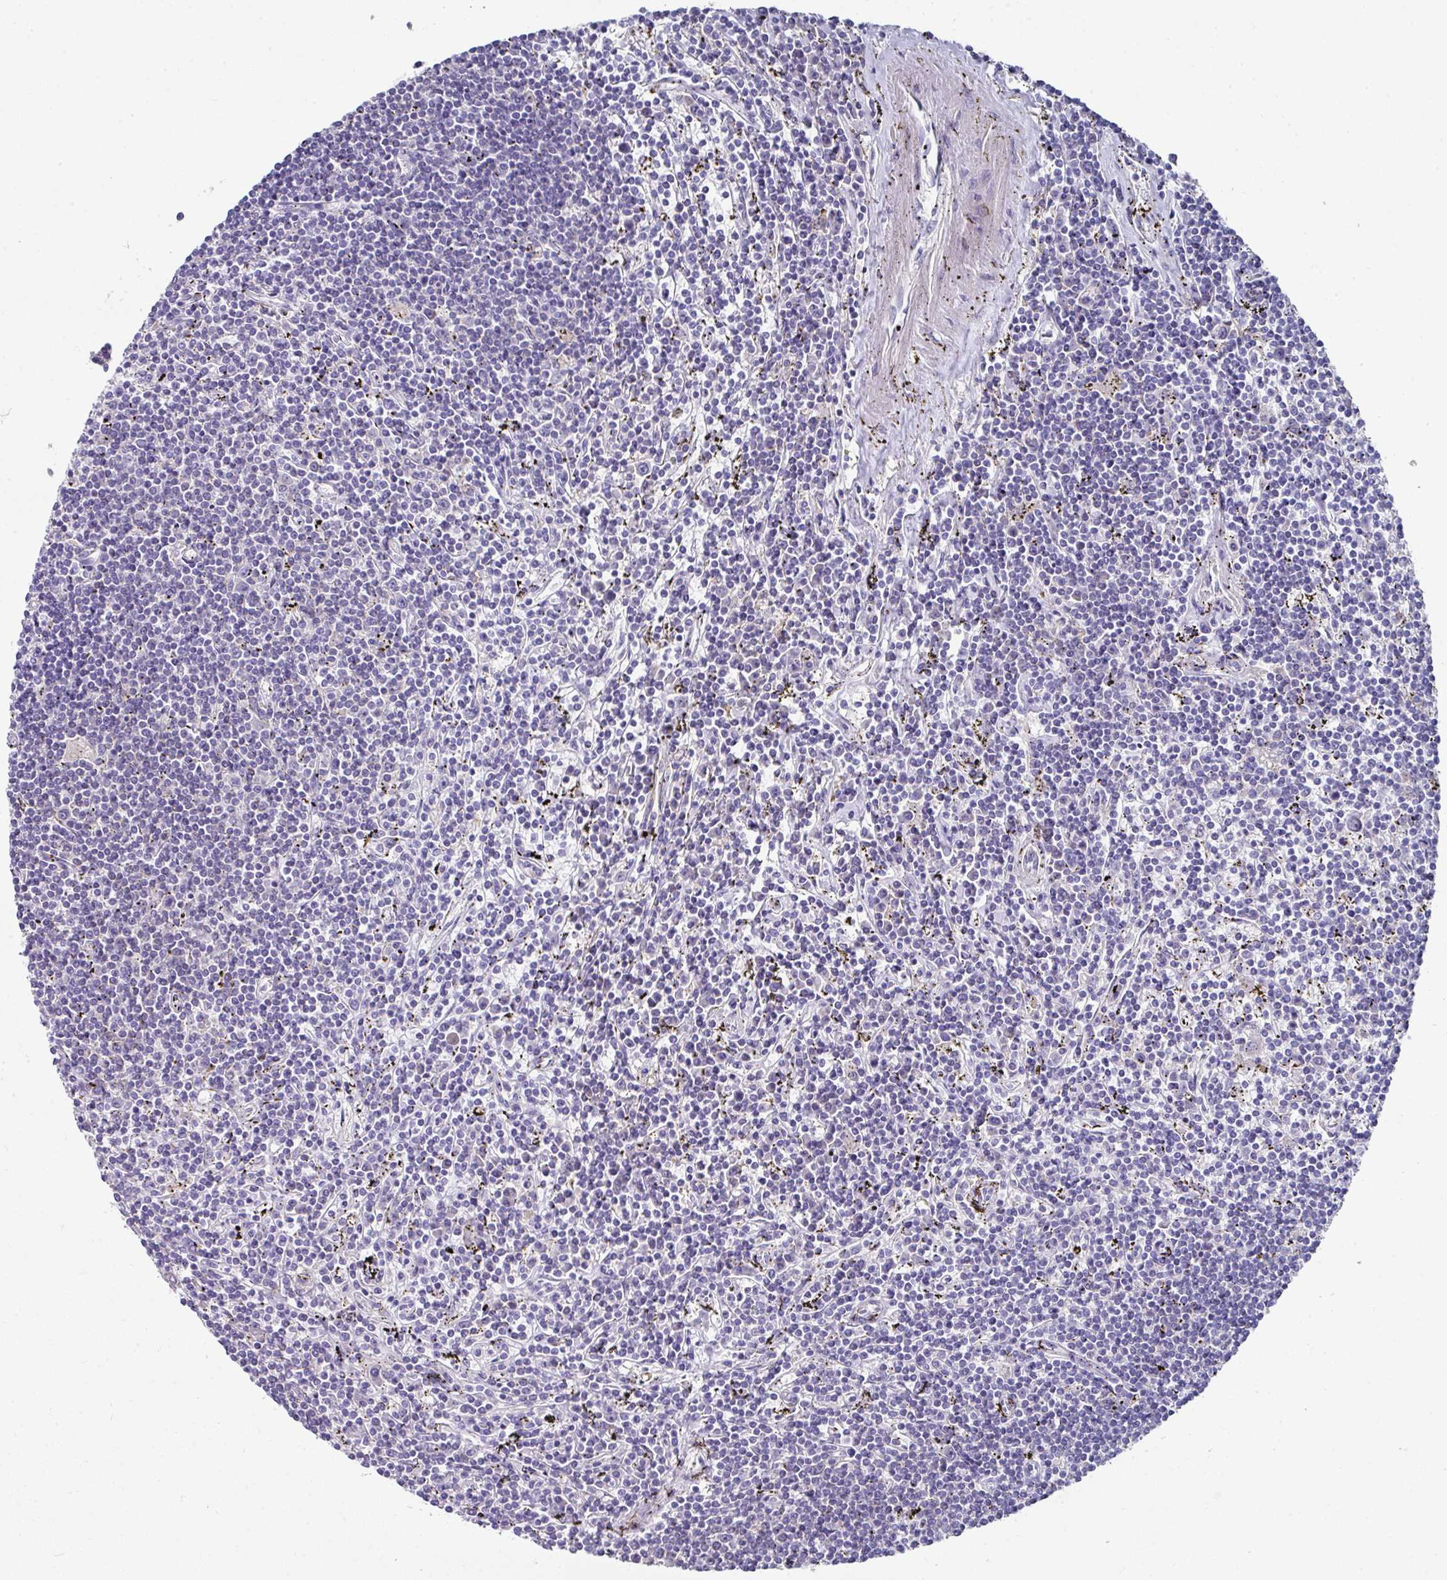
{"staining": {"intensity": "negative", "quantity": "none", "location": "none"}, "tissue": "lymphoma", "cell_type": "Tumor cells", "image_type": "cancer", "snomed": [{"axis": "morphology", "description": "Malignant lymphoma, non-Hodgkin's type, Low grade"}, {"axis": "topography", "description": "Spleen"}], "caption": "High power microscopy image of an immunohistochemistry photomicrograph of low-grade malignant lymphoma, non-Hodgkin's type, revealing no significant expression in tumor cells.", "gene": "CLDN1", "patient": {"sex": "male", "age": 76}}